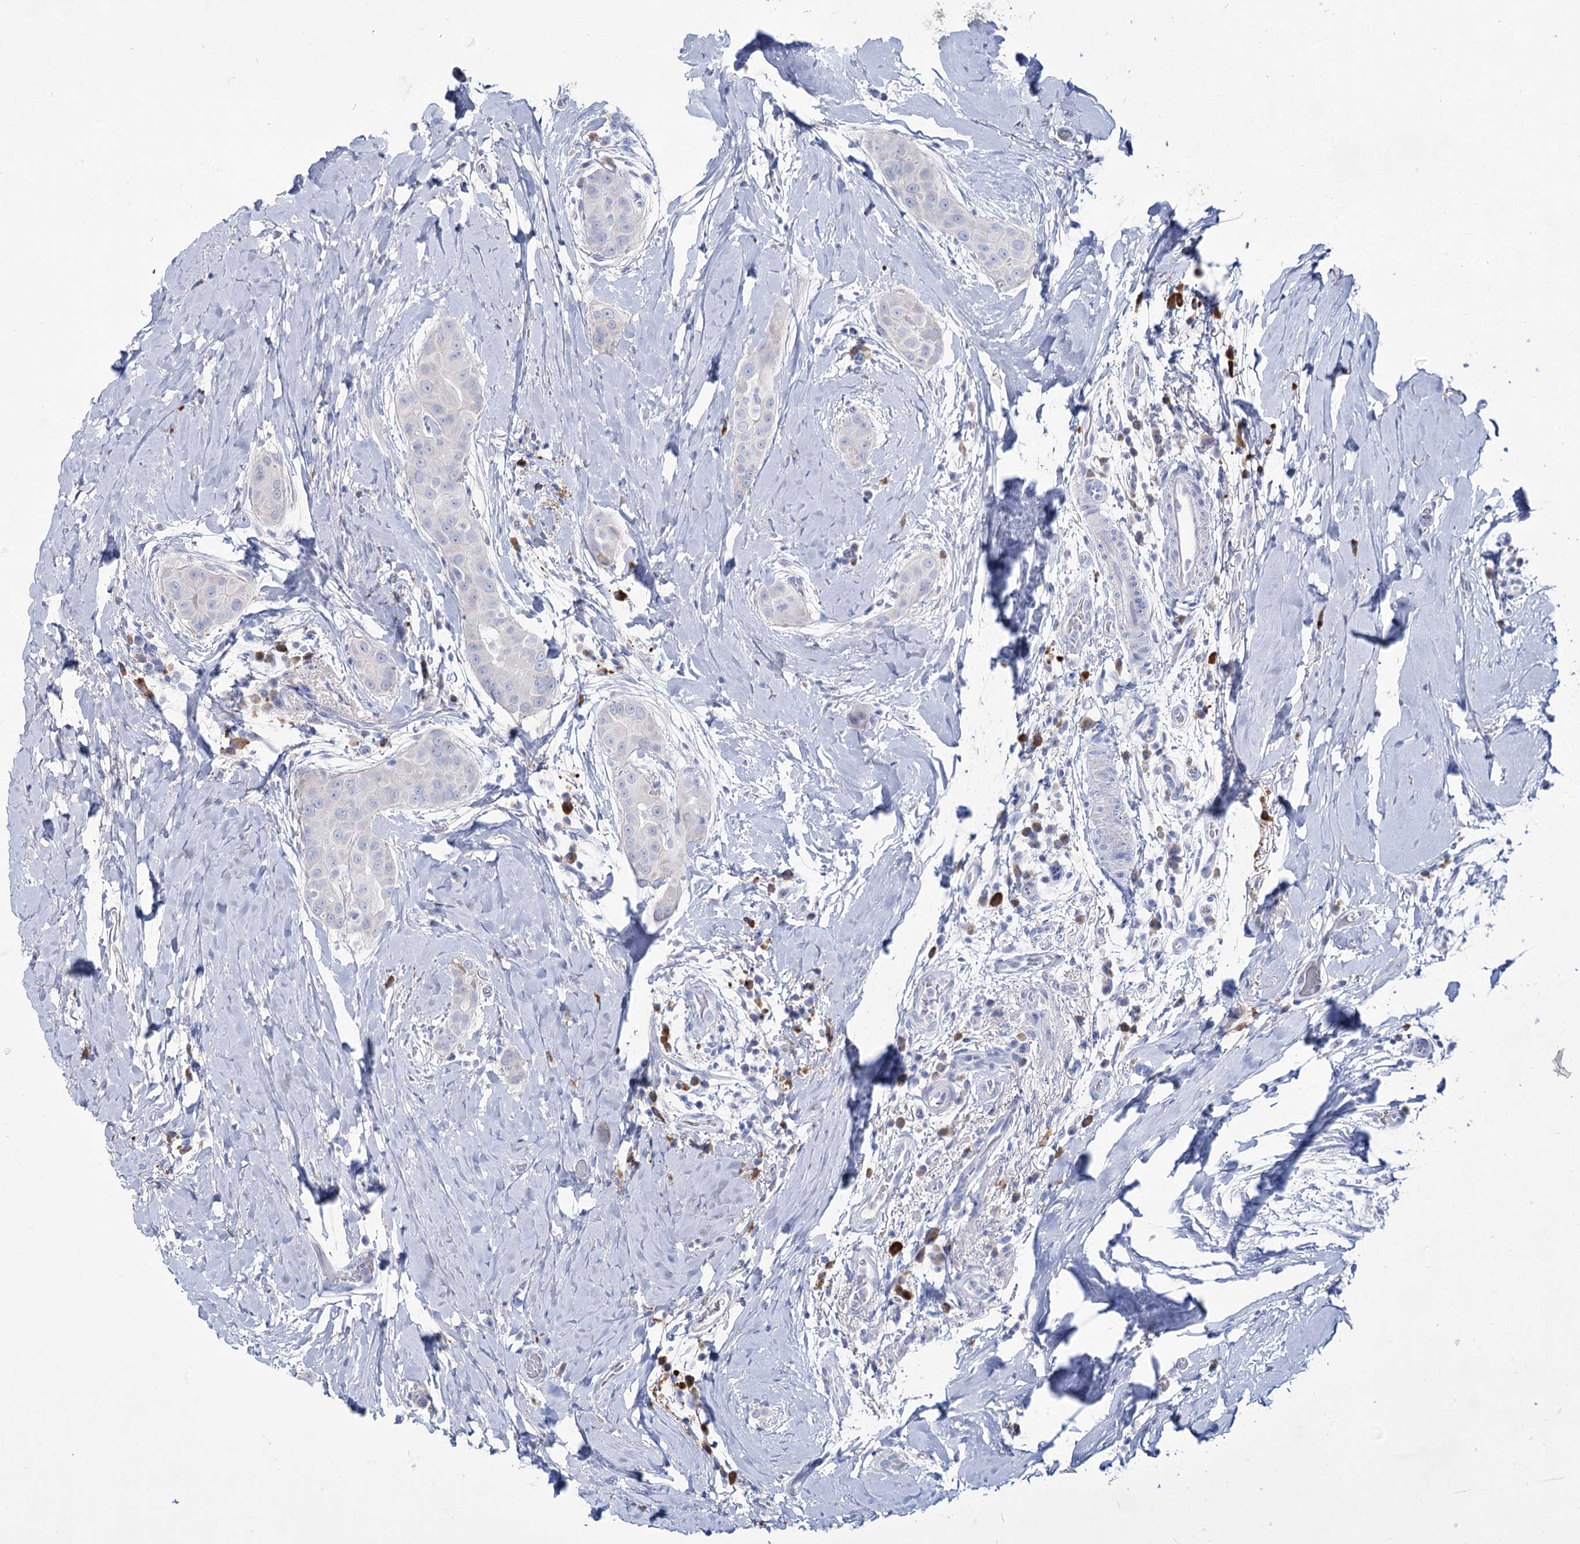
{"staining": {"intensity": "negative", "quantity": "none", "location": "none"}, "tissue": "thyroid cancer", "cell_type": "Tumor cells", "image_type": "cancer", "snomed": [{"axis": "morphology", "description": "Papillary adenocarcinoma, NOS"}, {"axis": "topography", "description": "Thyroid gland"}], "caption": "DAB immunohistochemical staining of papillary adenocarcinoma (thyroid) displays no significant staining in tumor cells.", "gene": "ACRV1", "patient": {"sex": "male", "age": 33}}